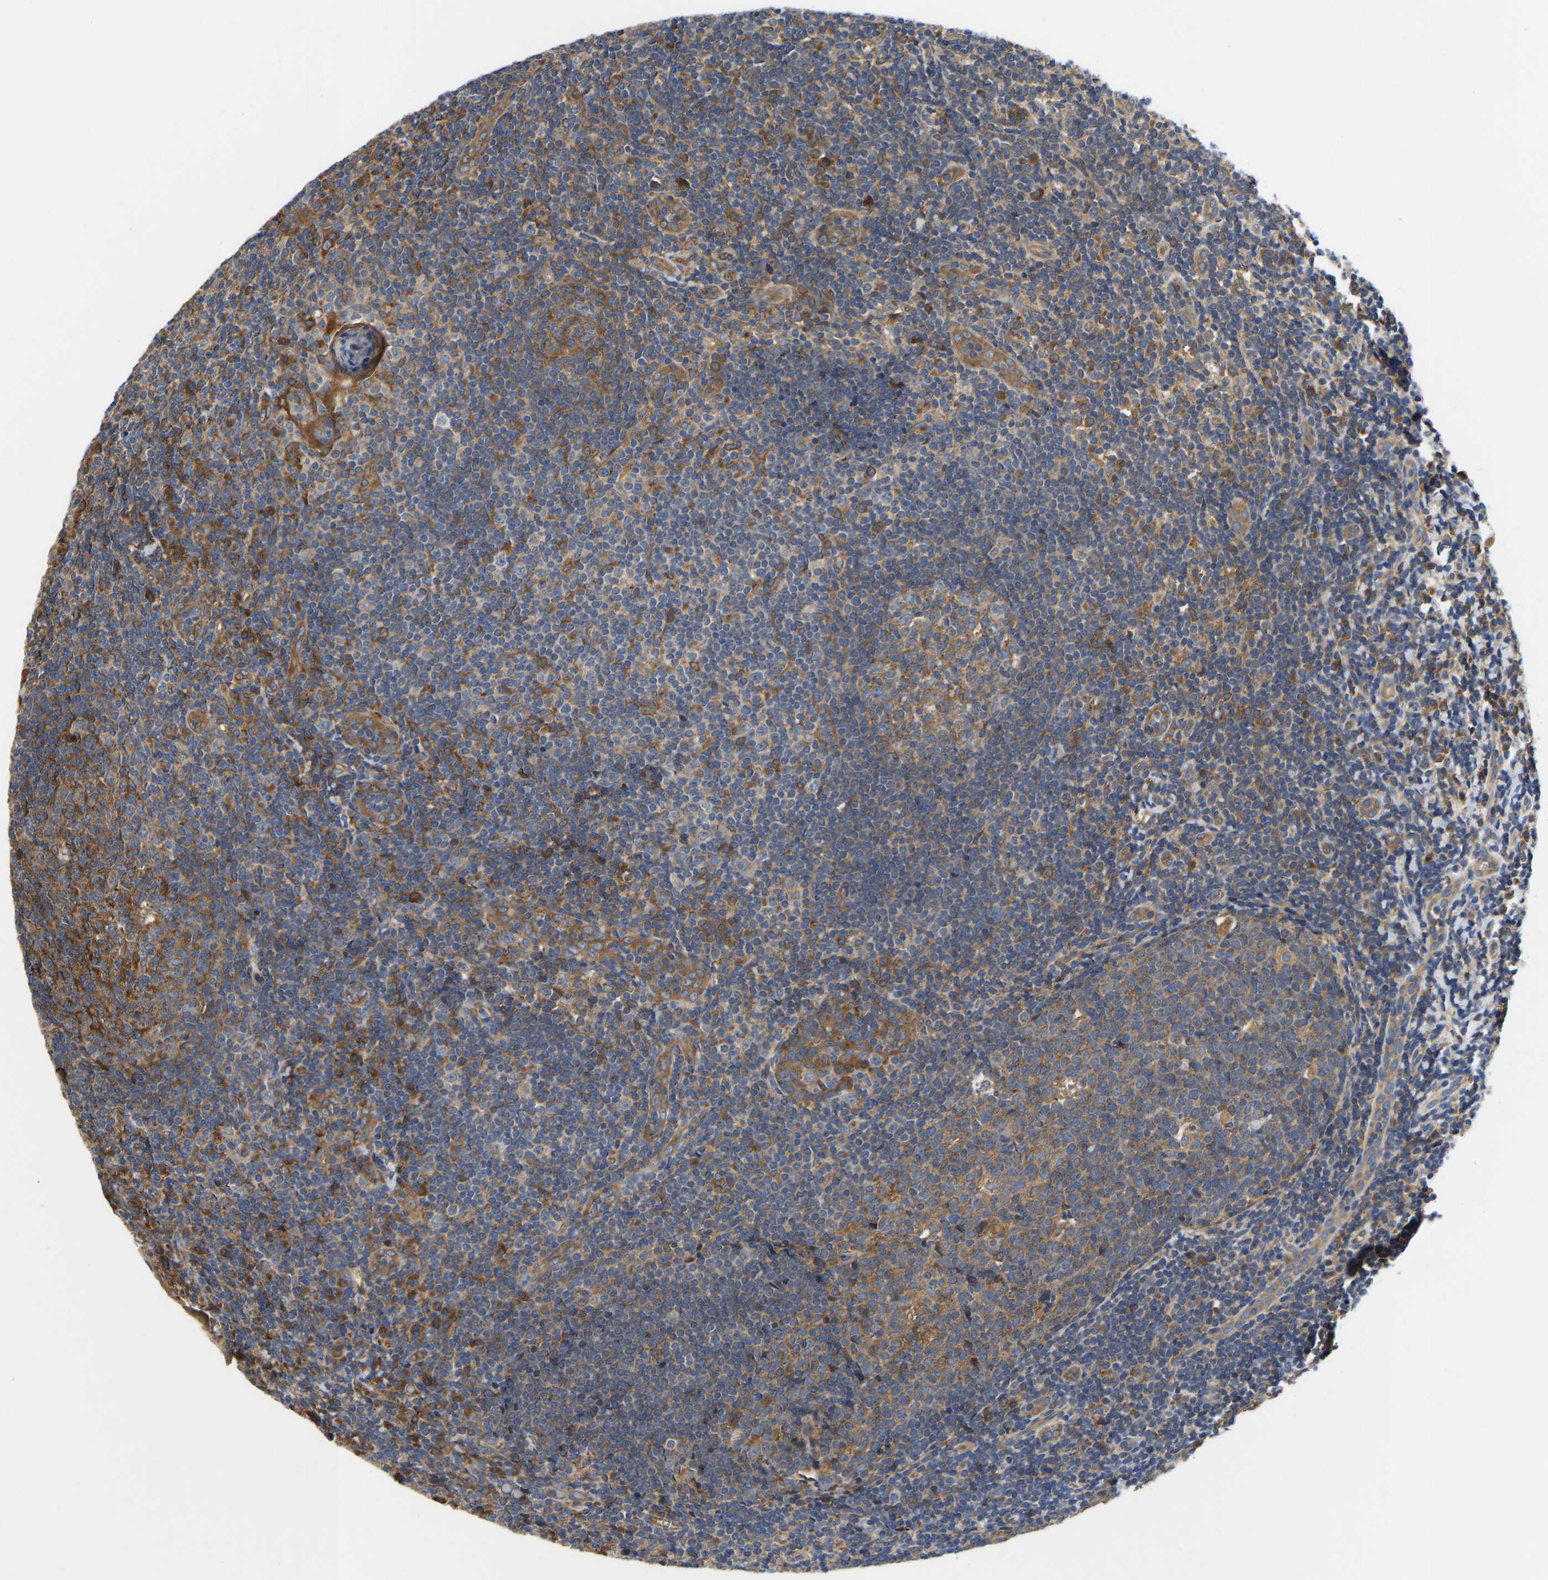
{"staining": {"intensity": "moderate", "quantity": ">75%", "location": "cytoplasmic/membranous"}, "tissue": "tonsil", "cell_type": "Germinal center cells", "image_type": "normal", "snomed": [{"axis": "morphology", "description": "Normal tissue, NOS"}, {"axis": "topography", "description": "Tonsil"}], "caption": "Brown immunohistochemical staining in unremarkable tonsil shows moderate cytoplasmic/membranous expression in approximately >75% of germinal center cells.", "gene": "FLNB", "patient": {"sex": "male", "age": 37}}